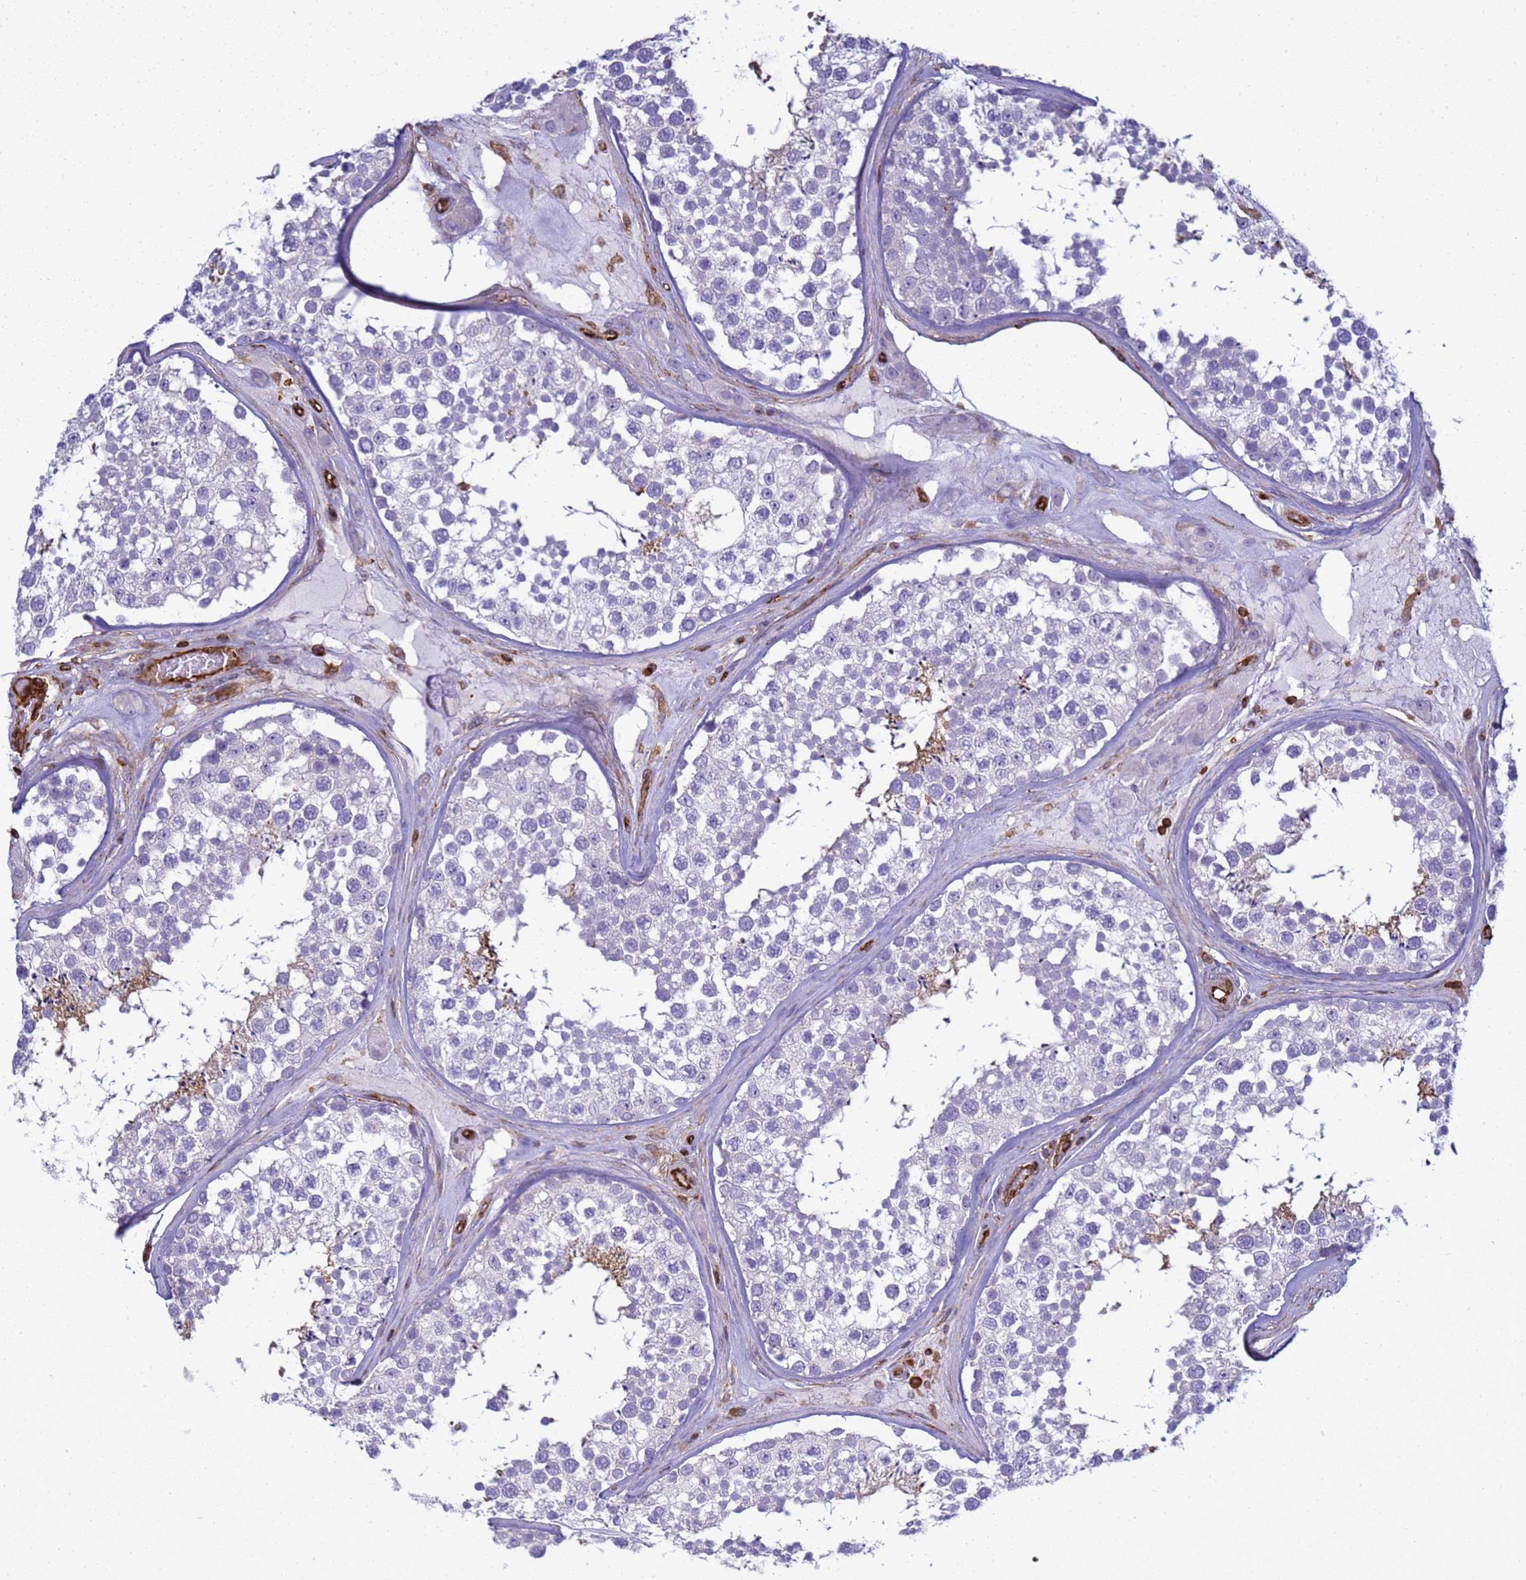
{"staining": {"intensity": "negative", "quantity": "none", "location": "none"}, "tissue": "testis", "cell_type": "Cells in seminiferous ducts", "image_type": "normal", "snomed": [{"axis": "morphology", "description": "Normal tissue, NOS"}, {"axis": "topography", "description": "Testis"}], "caption": "Immunohistochemistry (IHC) photomicrograph of unremarkable testis: human testis stained with DAB demonstrates no significant protein staining in cells in seminiferous ducts.", "gene": "ZBTB8OS", "patient": {"sex": "male", "age": 46}}